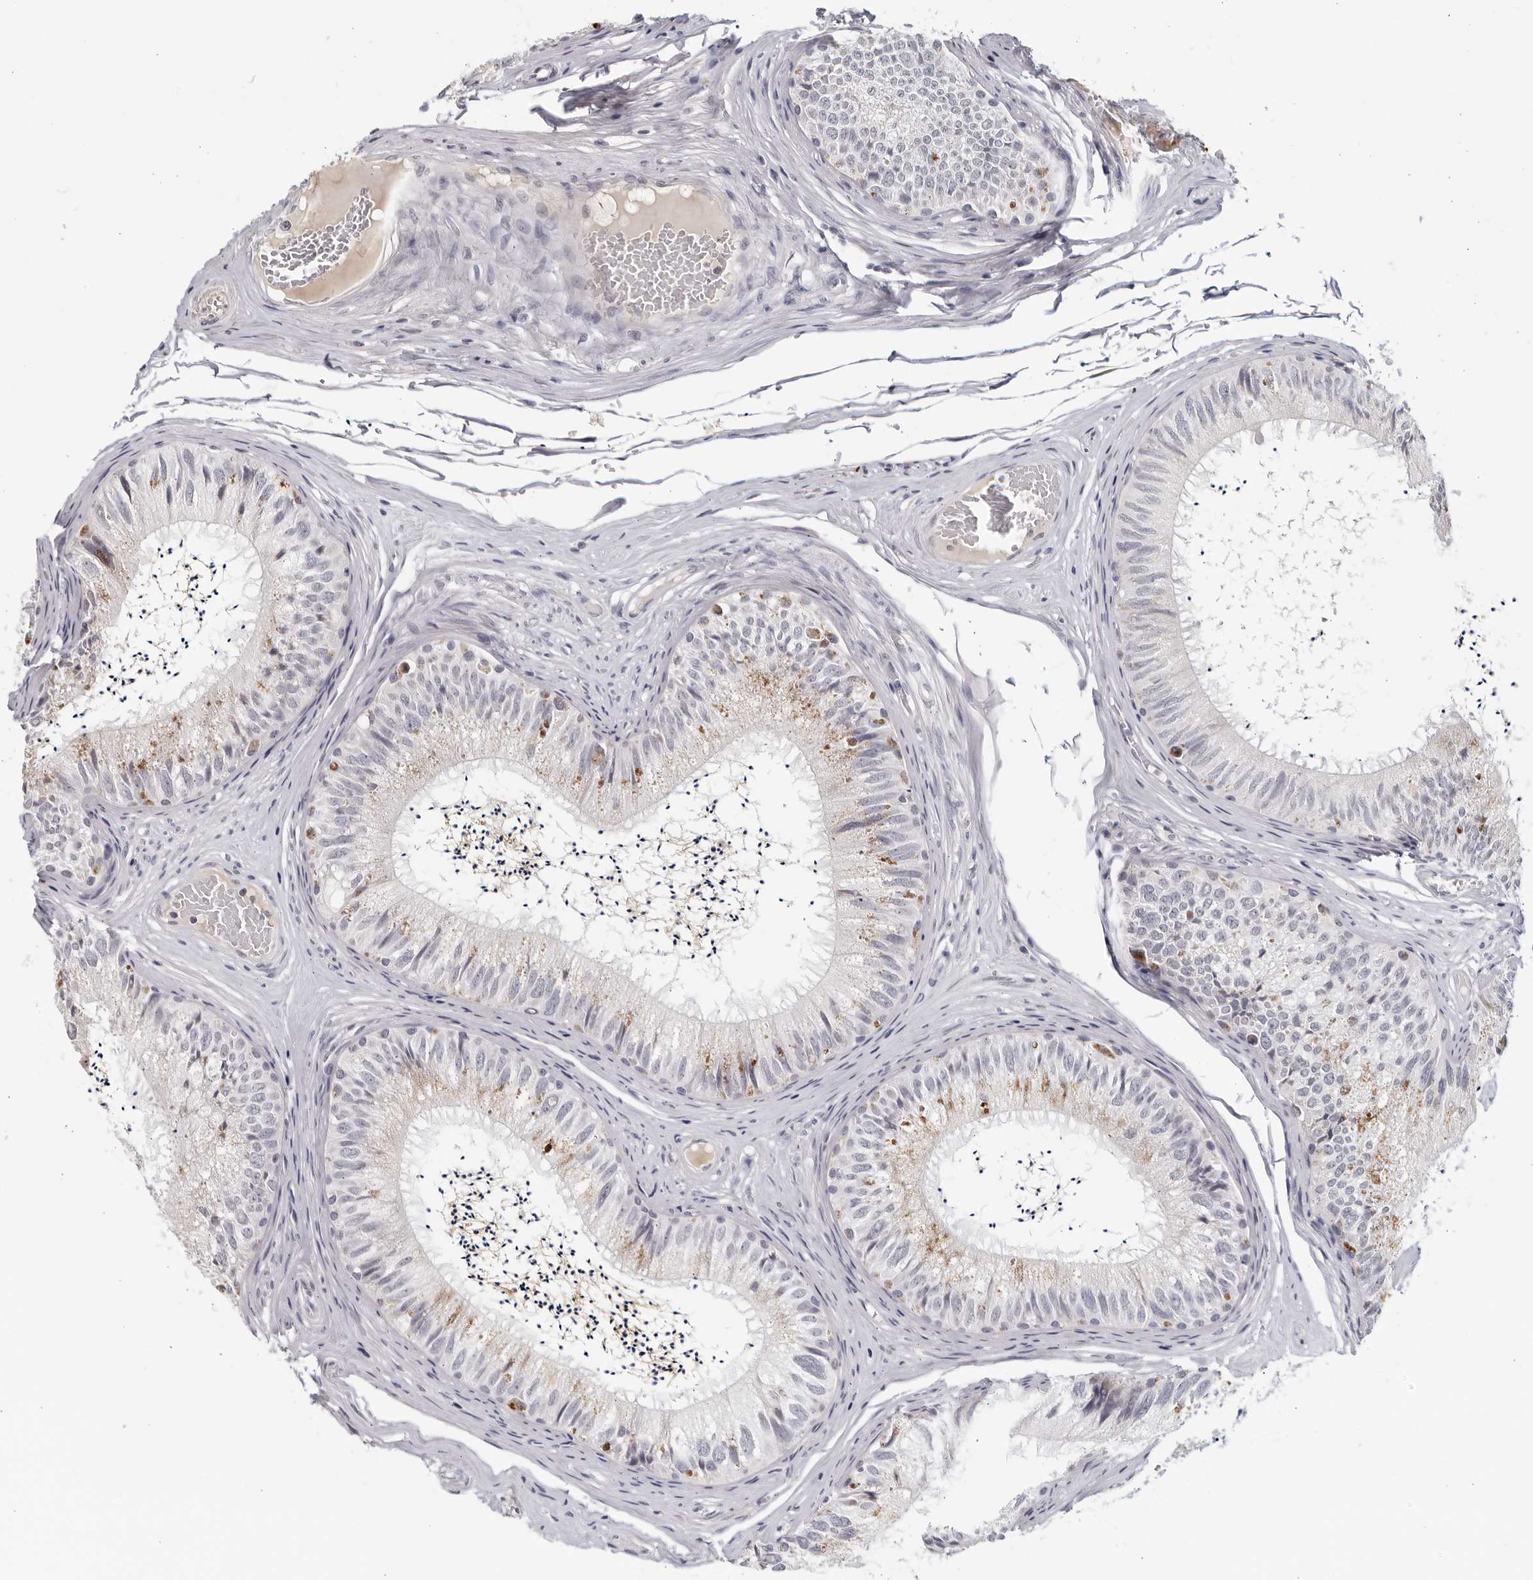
{"staining": {"intensity": "weak", "quantity": "<25%", "location": "cytoplasmic/membranous"}, "tissue": "epididymis", "cell_type": "Glandular cells", "image_type": "normal", "snomed": [{"axis": "morphology", "description": "Normal tissue, NOS"}, {"axis": "topography", "description": "Epididymis"}], "caption": "DAB immunohistochemical staining of unremarkable human epididymis shows no significant staining in glandular cells.", "gene": "STRADB", "patient": {"sex": "male", "age": 79}}